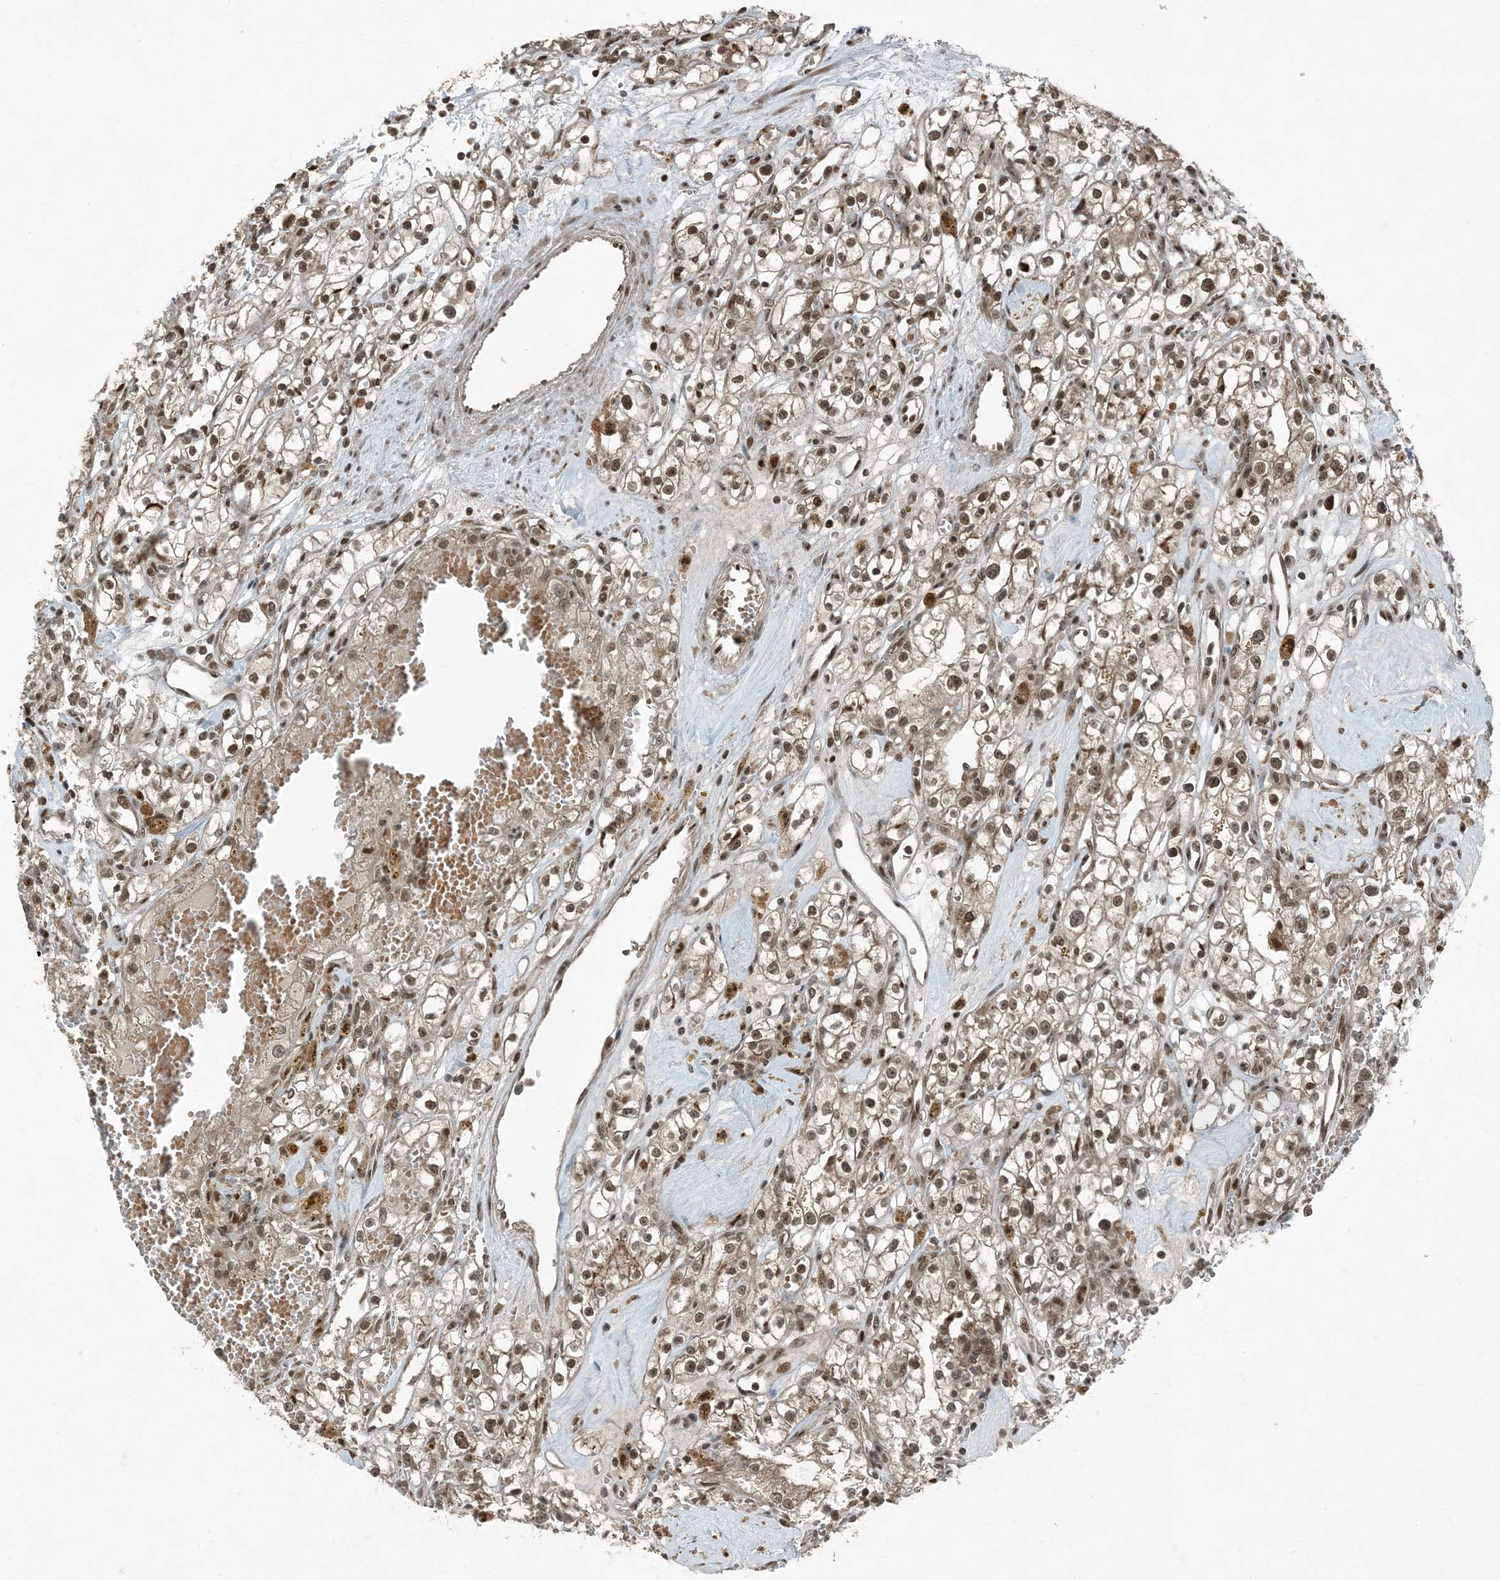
{"staining": {"intensity": "moderate", "quantity": ">75%", "location": "nuclear"}, "tissue": "renal cancer", "cell_type": "Tumor cells", "image_type": "cancer", "snomed": [{"axis": "morphology", "description": "Adenocarcinoma, NOS"}, {"axis": "topography", "description": "Kidney"}], "caption": "The immunohistochemical stain highlights moderate nuclear expression in tumor cells of renal cancer tissue.", "gene": "TRAPPC12", "patient": {"sex": "male", "age": 56}}